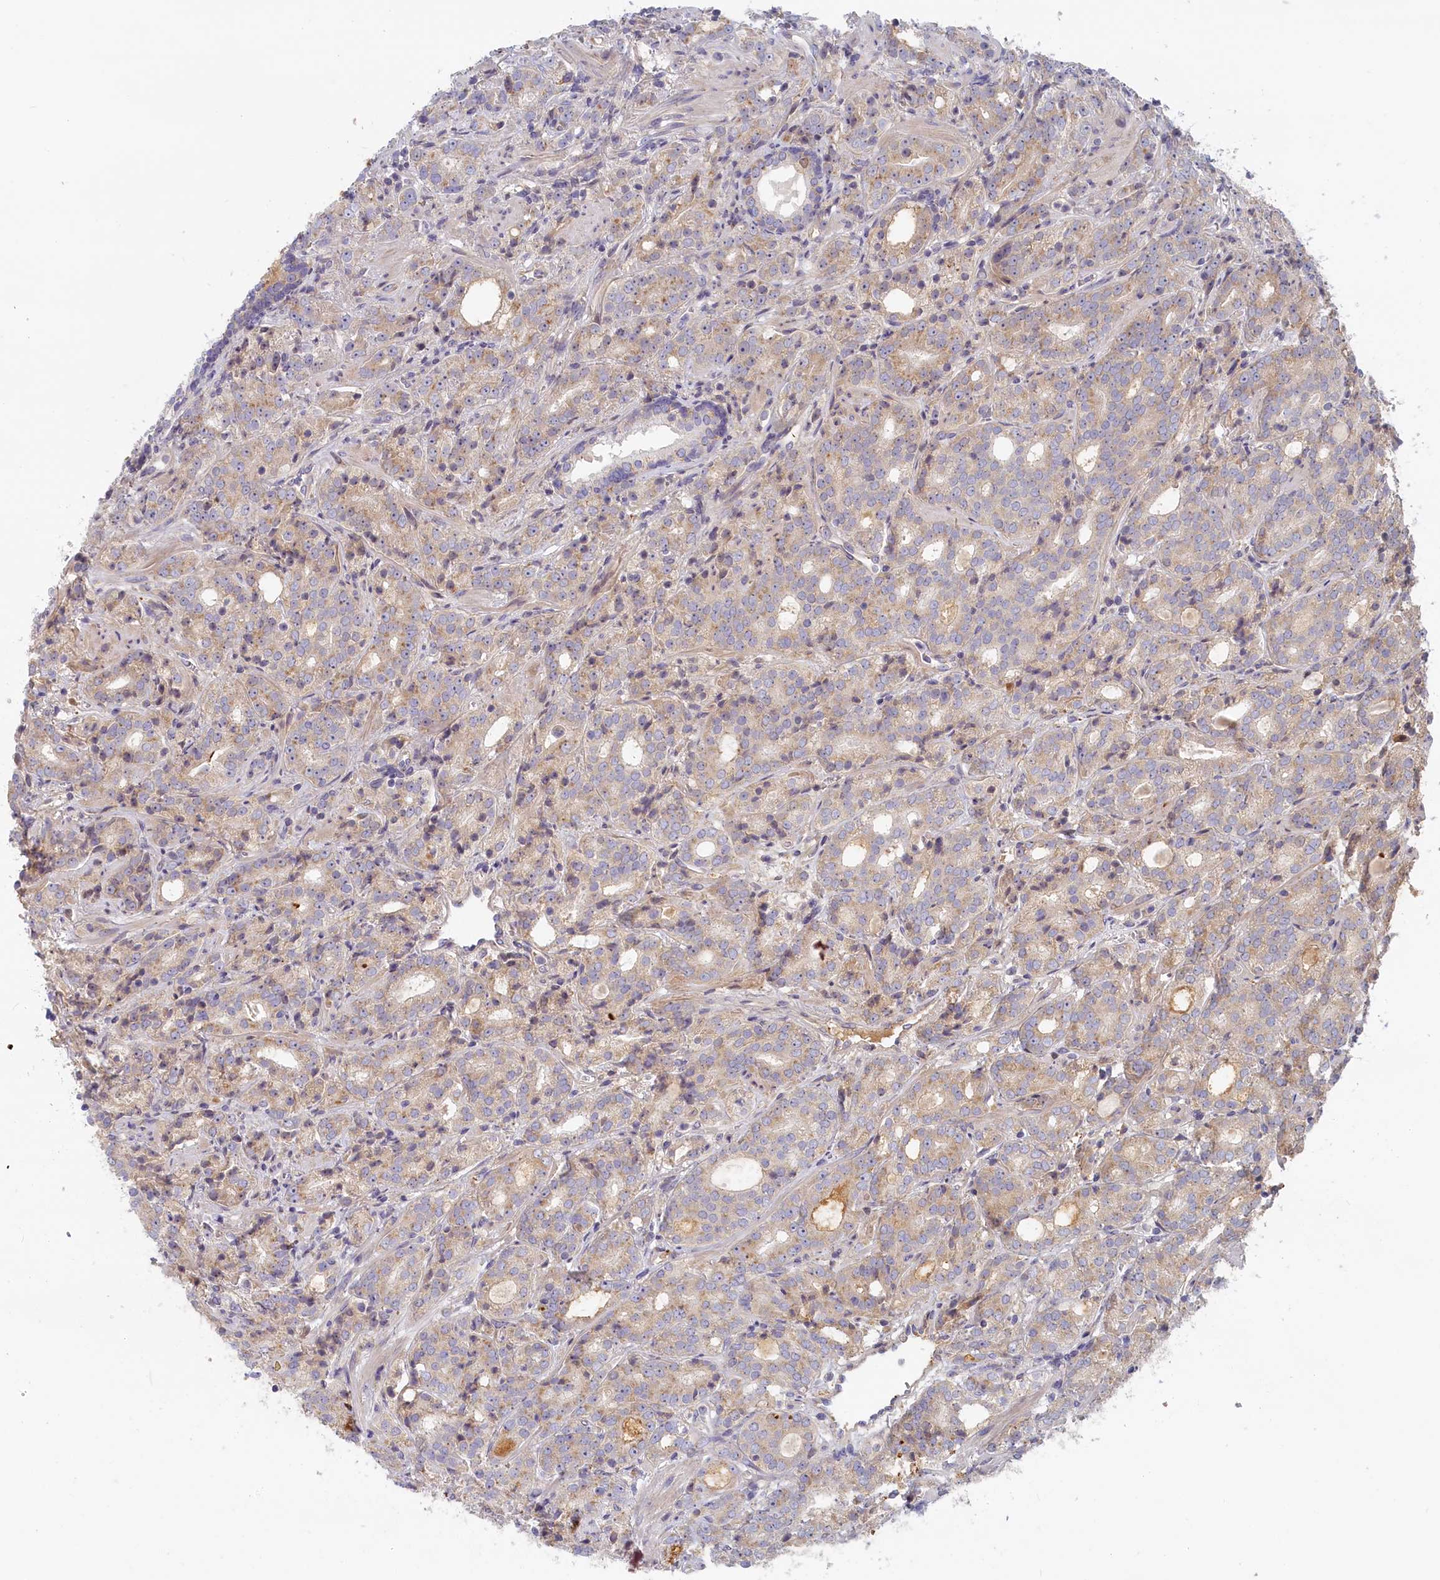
{"staining": {"intensity": "moderate", "quantity": "<25%", "location": "cytoplasmic/membranous"}, "tissue": "prostate cancer", "cell_type": "Tumor cells", "image_type": "cancer", "snomed": [{"axis": "morphology", "description": "Adenocarcinoma, High grade"}, {"axis": "topography", "description": "Prostate"}], "caption": "Immunohistochemistry micrograph of human prostate cancer (high-grade adenocarcinoma) stained for a protein (brown), which displays low levels of moderate cytoplasmic/membranous expression in about <25% of tumor cells.", "gene": "STX16", "patient": {"sex": "male", "age": 64}}